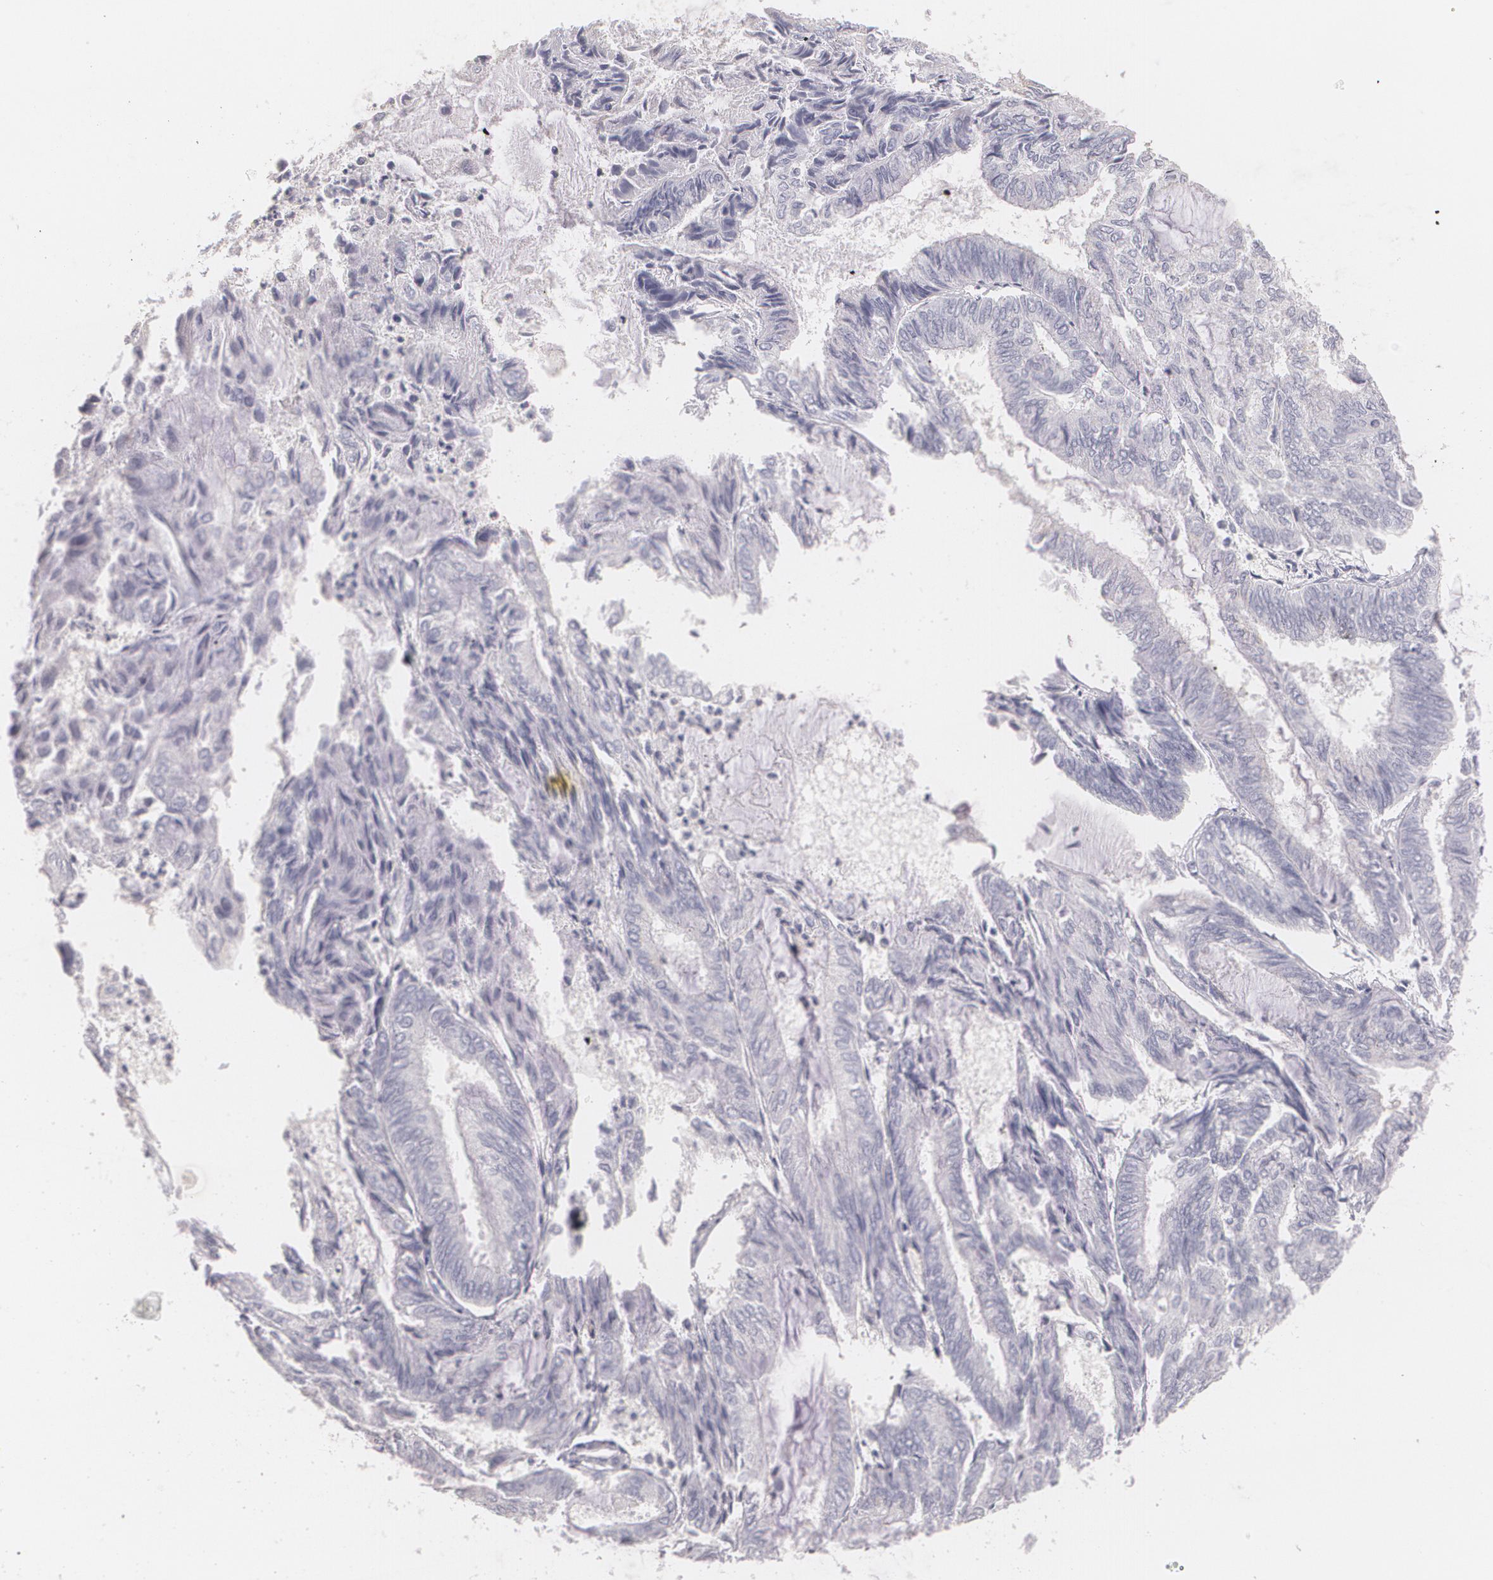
{"staining": {"intensity": "negative", "quantity": "none", "location": "none"}, "tissue": "endometrial cancer", "cell_type": "Tumor cells", "image_type": "cancer", "snomed": [{"axis": "morphology", "description": "Adenocarcinoma, NOS"}, {"axis": "topography", "description": "Endometrium"}], "caption": "Human adenocarcinoma (endometrial) stained for a protein using IHC reveals no staining in tumor cells.", "gene": "NGFR", "patient": {"sex": "female", "age": 59}}